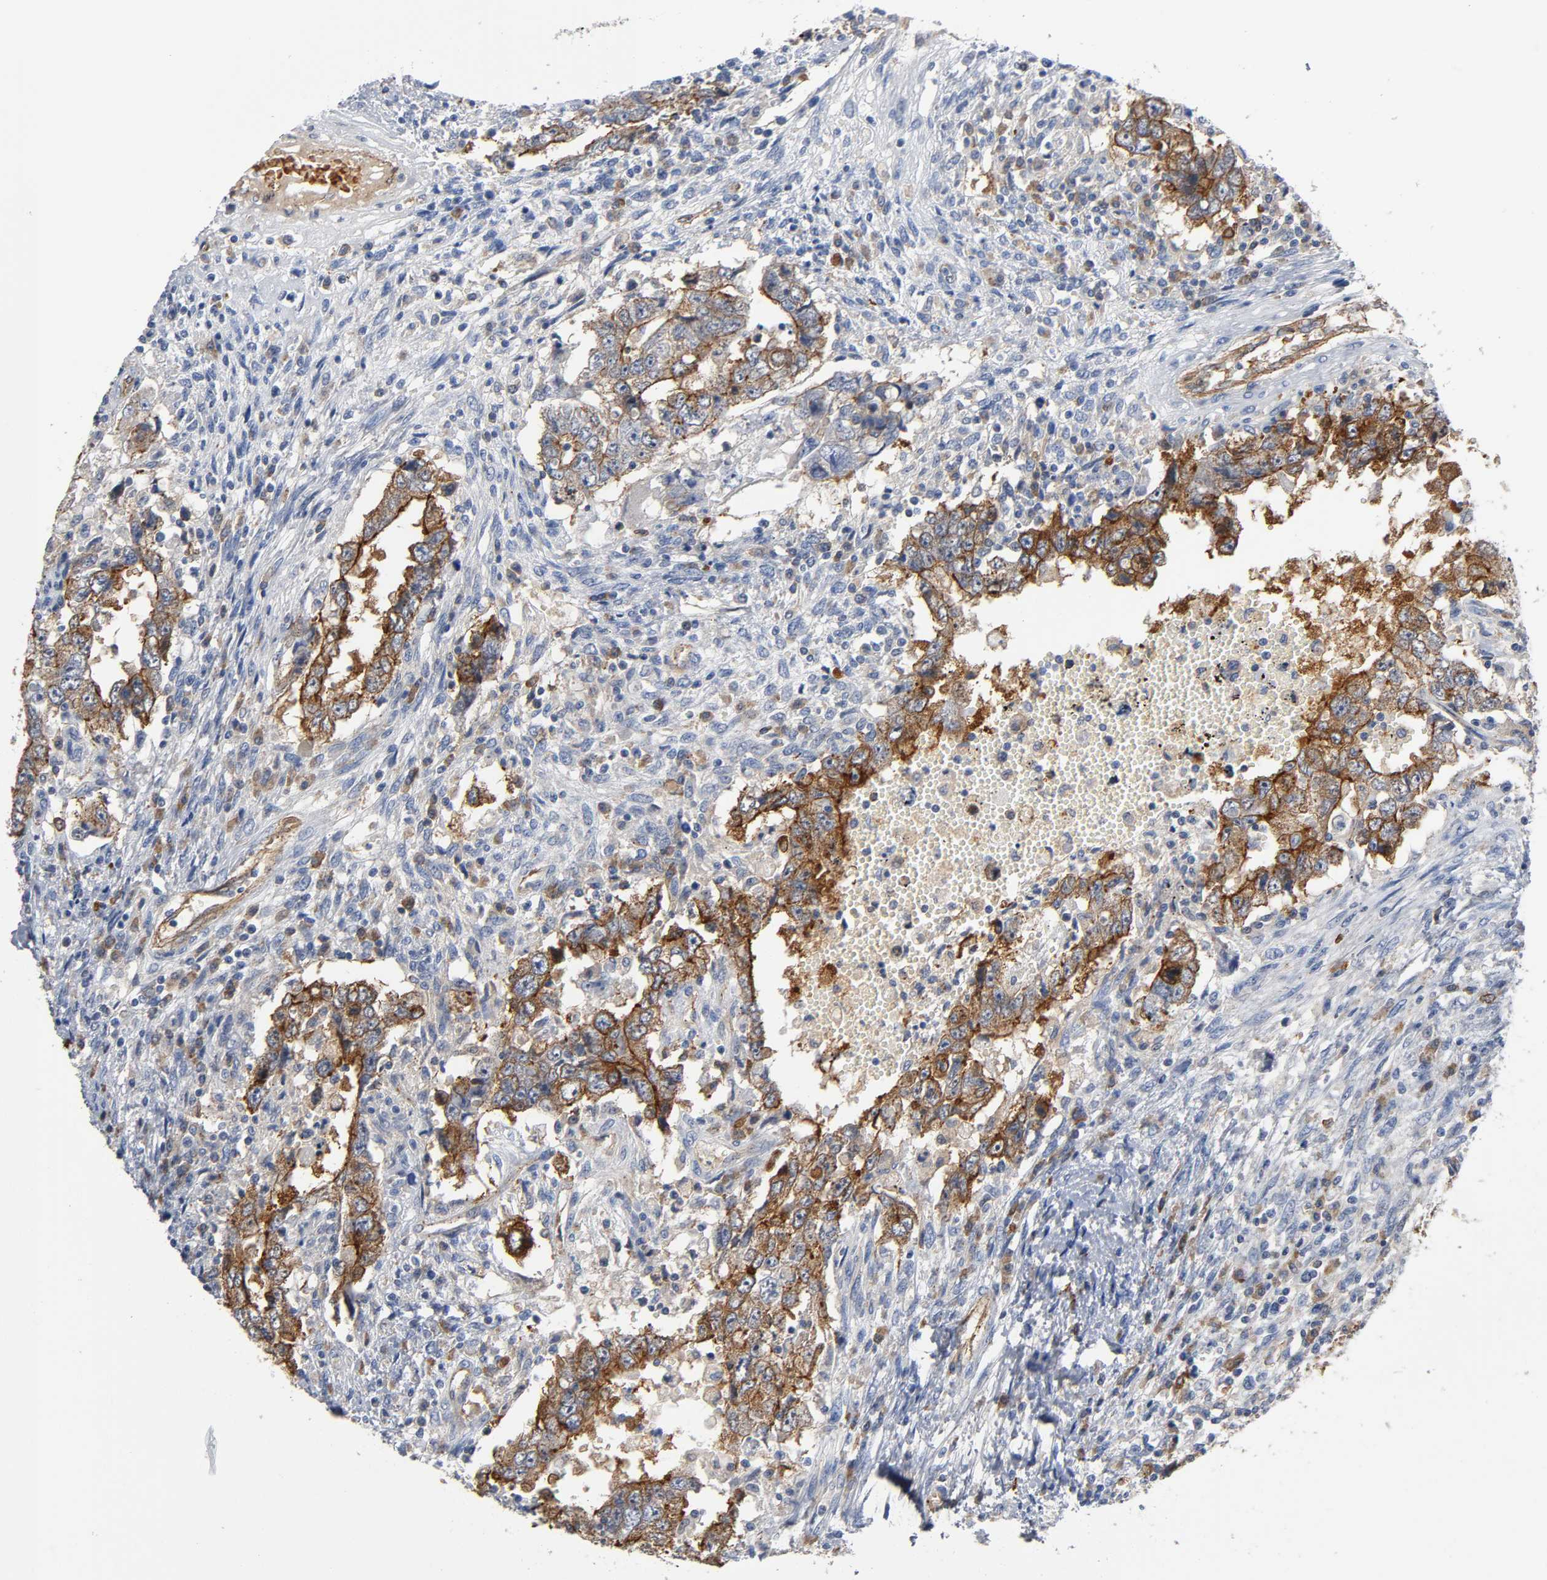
{"staining": {"intensity": "strong", "quantity": "25%-75%", "location": "cytoplasmic/membranous"}, "tissue": "testis cancer", "cell_type": "Tumor cells", "image_type": "cancer", "snomed": [{"axis": "morphology", "description": "Carcinoma, Embryonal, NOS"}, {"axis": "topography", "description": "Testis"}], "caption": "Strong cytoplasmic/membranous positivity for a protein is present in about 25%-75% of tumor cells of testis cancer (embryonal carcinoma) using immunohistochemistry (IHC).", "gene": "CD2AP", "patient": {"sex": "male", "age": 26}}